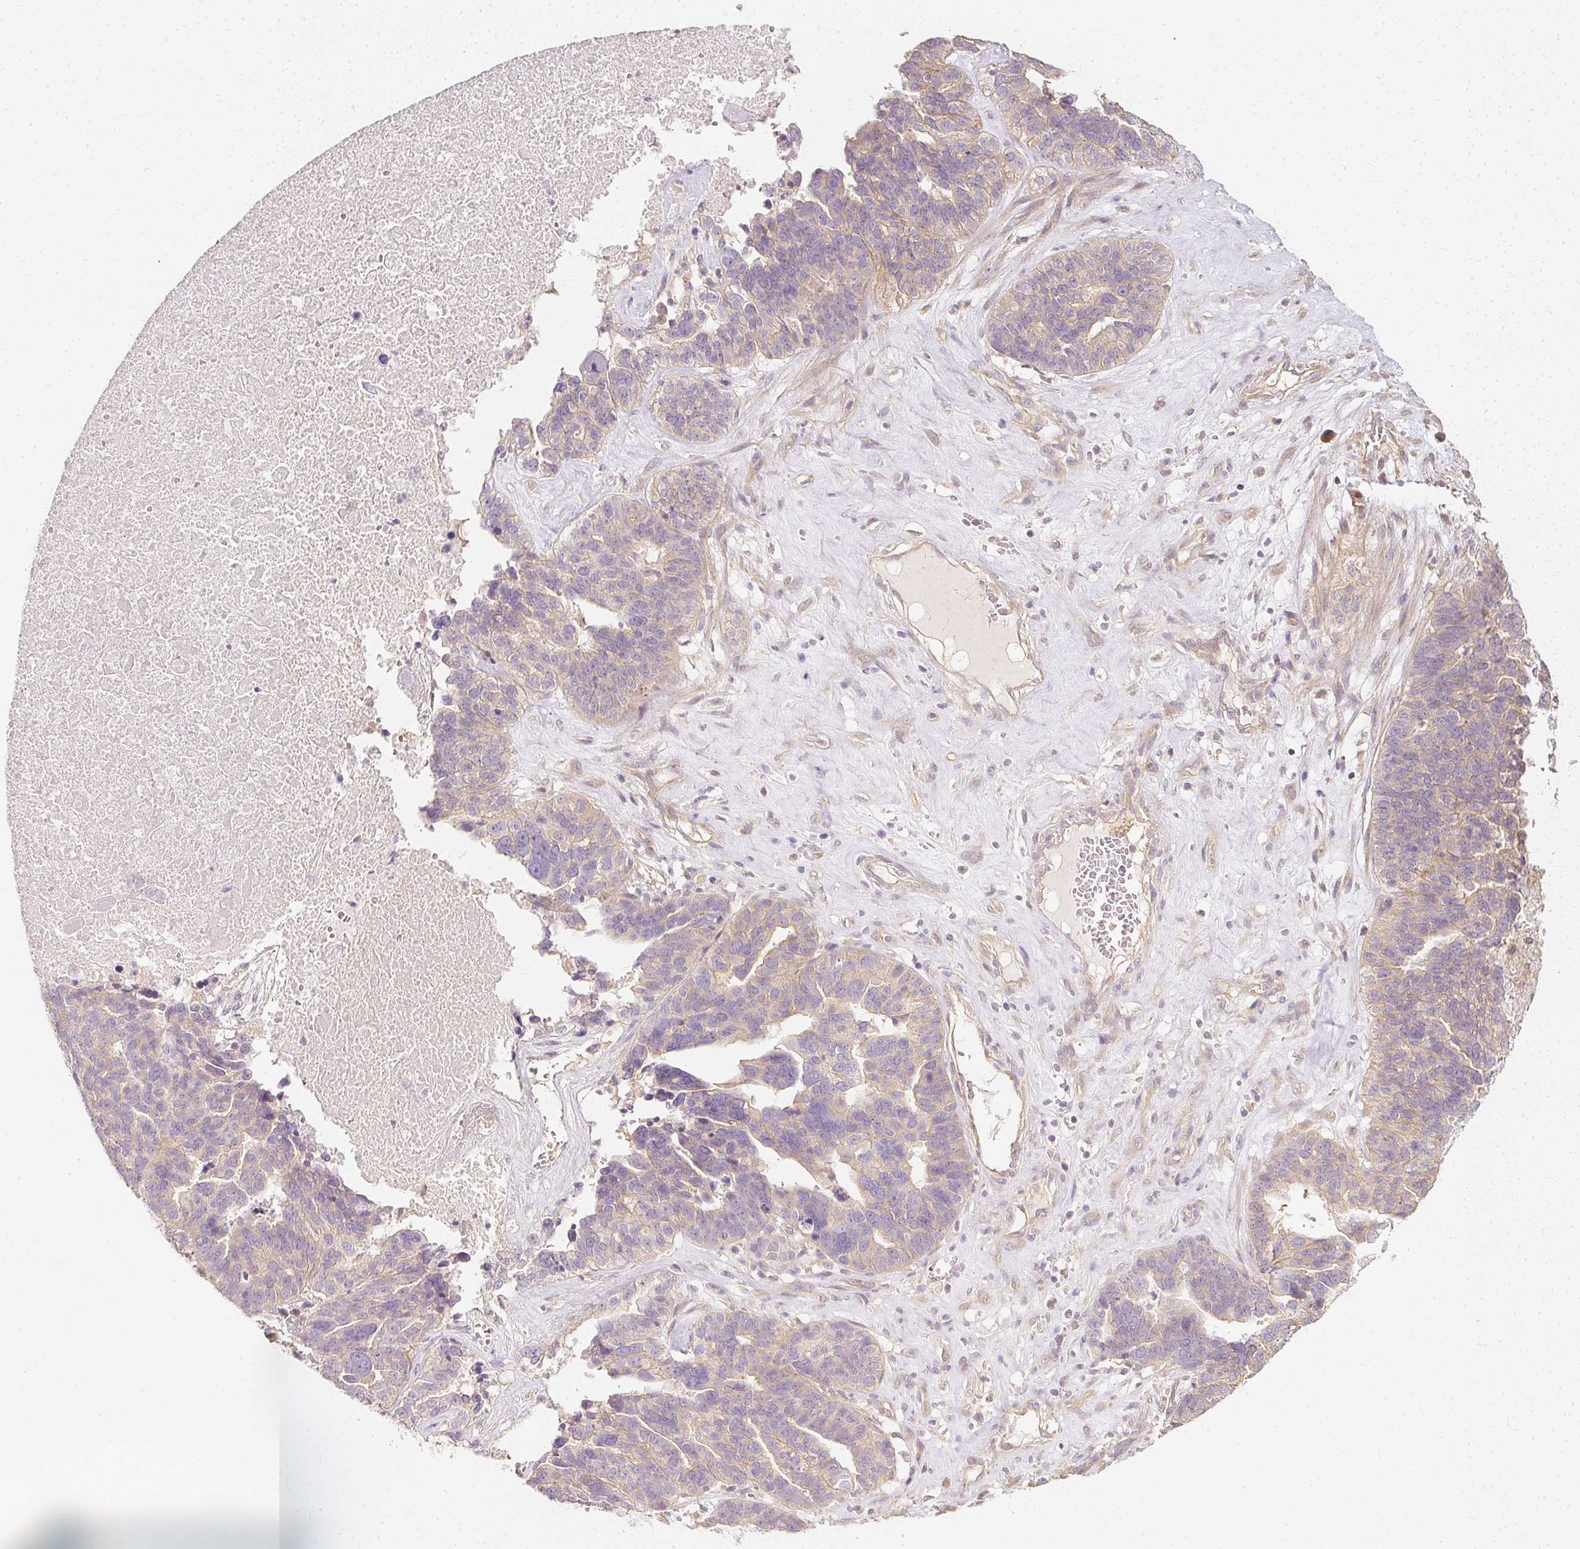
{"staining": {"intensity": "weak", "quantity": "<25%", "location": "cytoplasmic/membranous"}, "tissue": "ovarian cancer", "cell_type": "Tumor cells", "image_type": "cancer", "snomed": [{"axis": "morphology", "description": "Cystadenocarcinoma, serous, NOS"}, {"axis": "topography", "description": "Ovary"}], "caption": "DAB (3,3'-diaminobenzidine) immunohistochemical staining of human ovarian cancer demonstrates no significant positivity in tumor cells. (Brightfield microscopy of DAB immunohistochemistry at high magnification).", "gene": "GNAQ", "patient": {"sex": "female", "age": 59}}